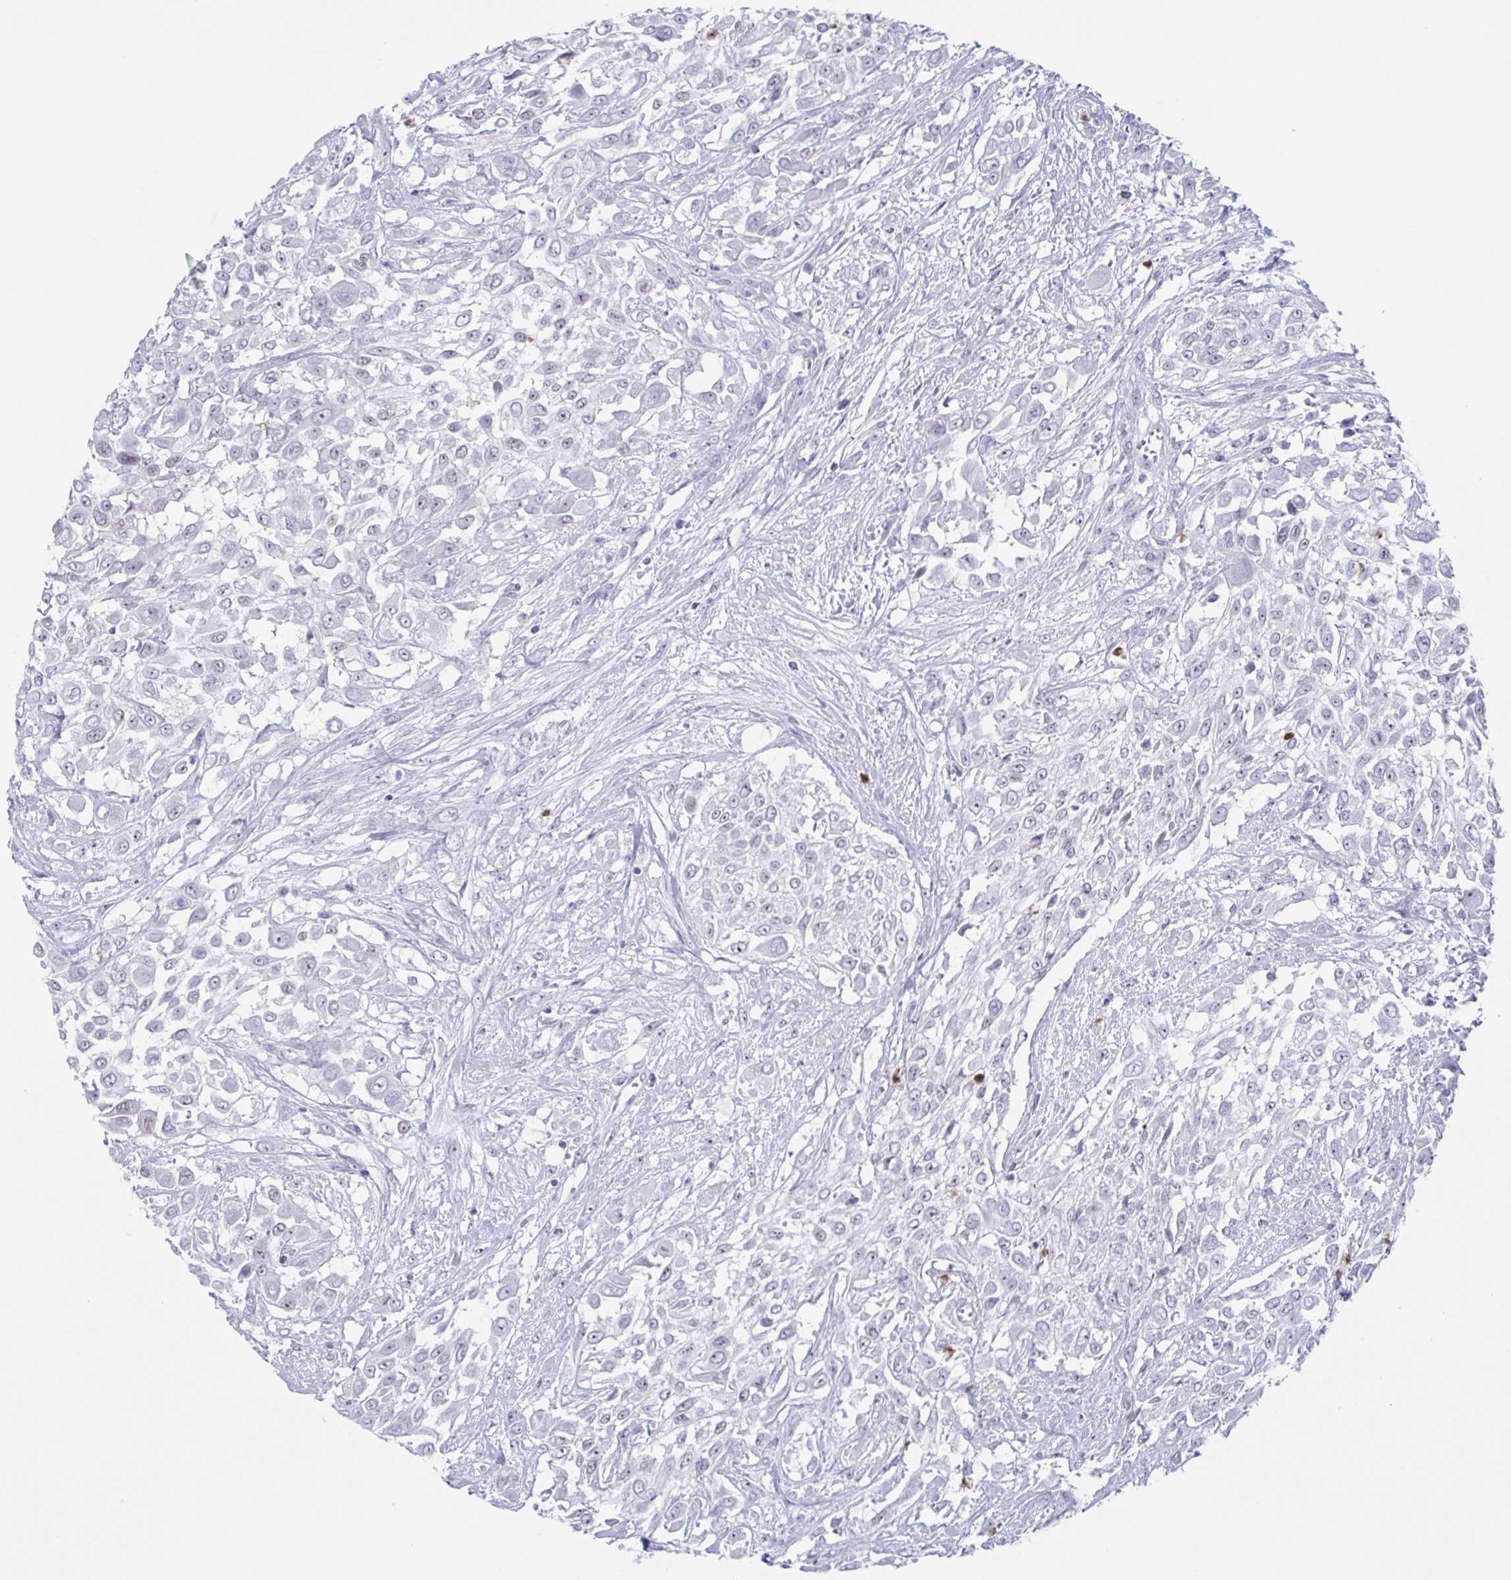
{"staining": {"intensity": "negative", "quantity": "none", "location": "none"}, "tissue": "urothelial cancer", "cell_type": "Tumor cells", "image_type": "cancer", "snomed": [{"axis": "morphology", "description": "Urothelial carcinoma, High grade"}, {"axis": "topography", "description": "Urinary bladder"}], "caption": "IHC micrograph of neoplastic tissue: human urothelial carcinoma (high-grade) stained with DAB (3,3'-diaminobenzidine) demonstrates no significant protein positivity in tumor cells.", "gene": "CYP4F11", "patient": {"sex": "male", "age": 57}}